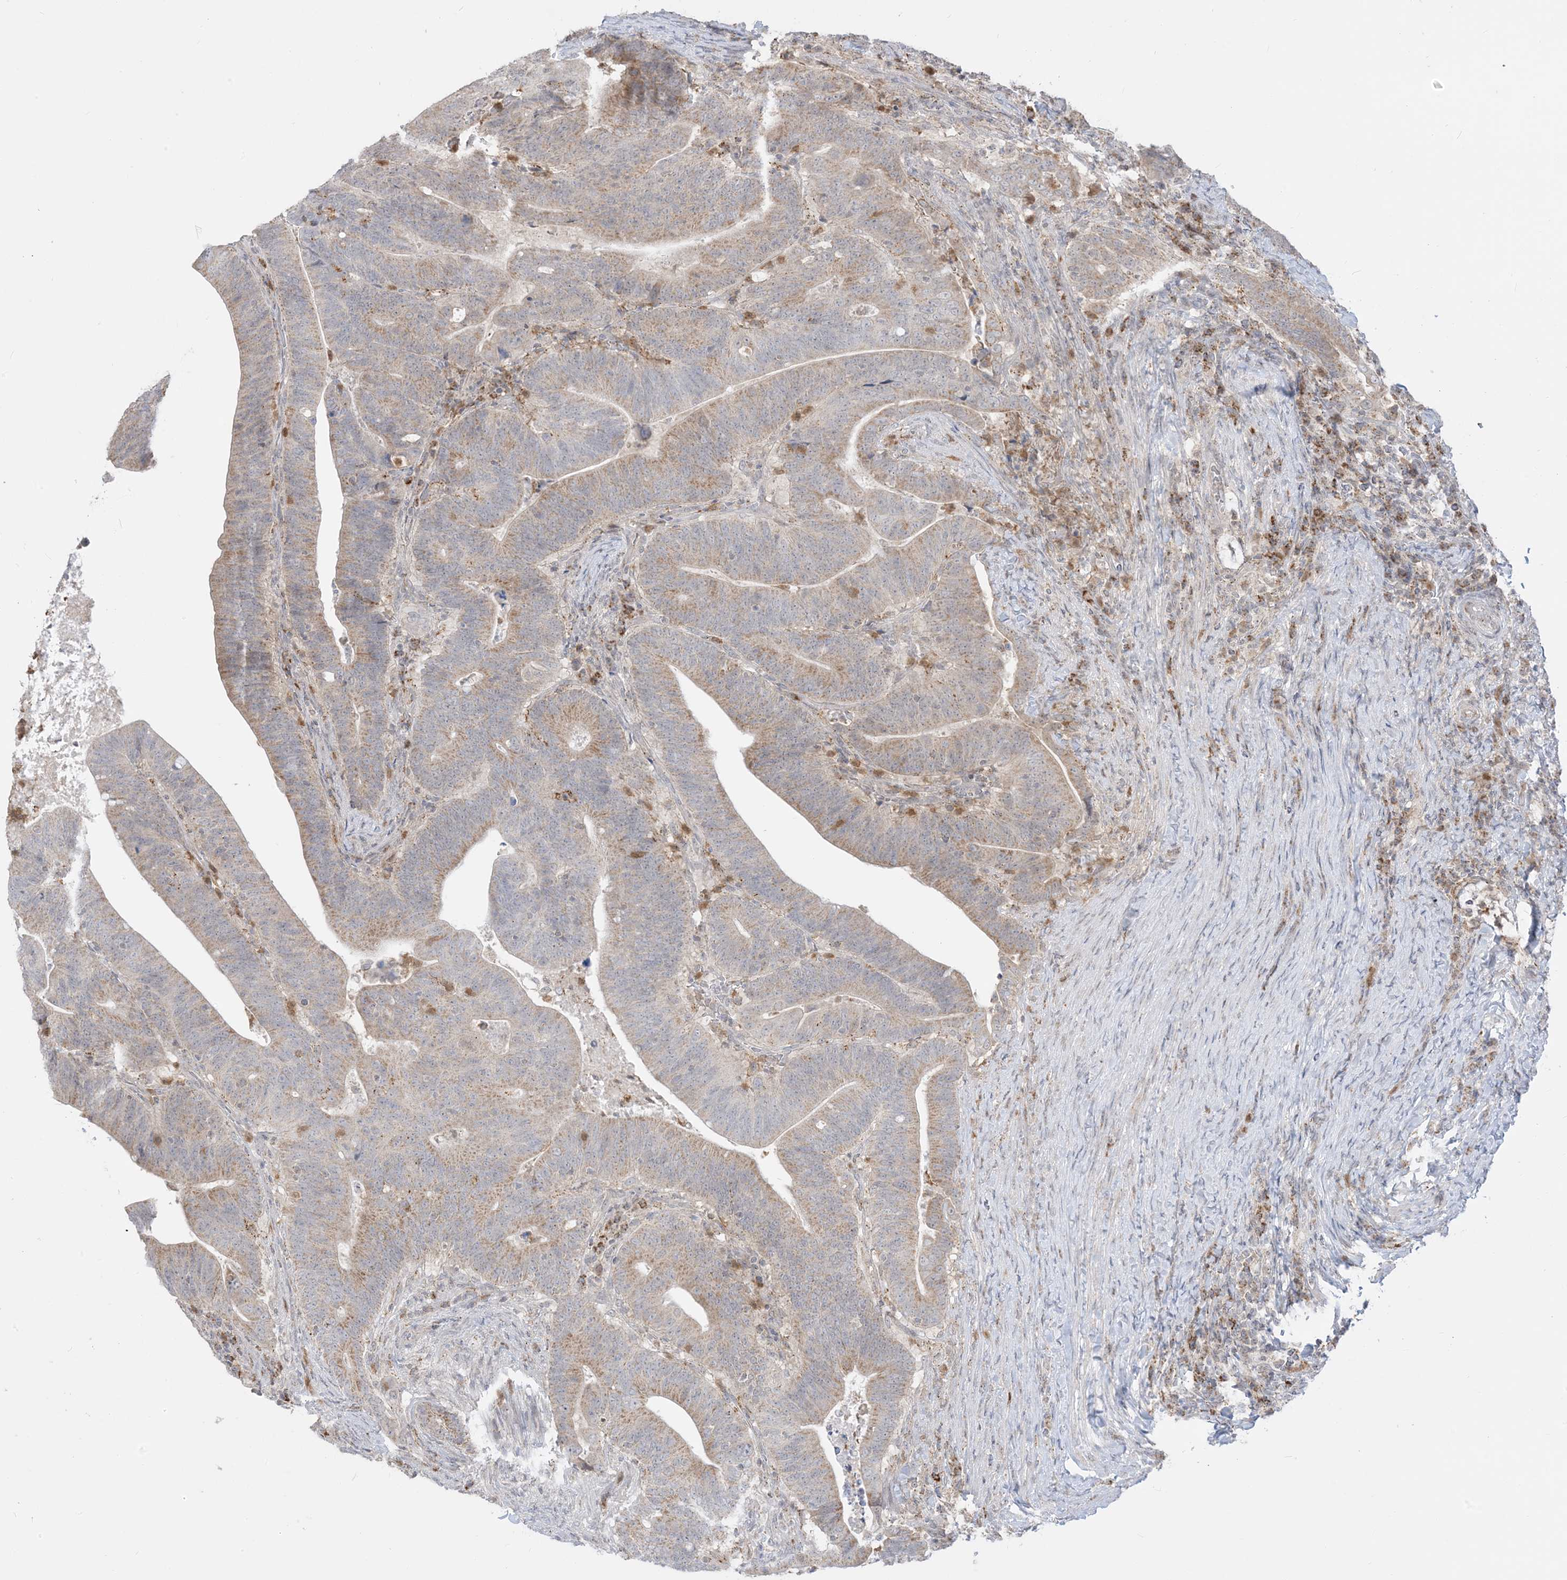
{"staining": {"intensity": "weak", "quantity": ">75%", "location": "cytoplasmic/membranous"}, "tissue": "colorectal cancer", "cell_type": "Tumor cells", "image_type": "cancer", "snomed": [{"axis": "morphology", "description": "Adenocarcinoma, NOS"}, {"axis": "topography", "description": "Colon"}], "caption": "Weak cytoplasmic/membranous positivity for a protein is seen in approximately >75% of tumor cells of colorectal adenocarcinoma using immunohistochemistry (IHC).", "gene": "KANSL3", "patient": {"sex": "female", "age": 66}}